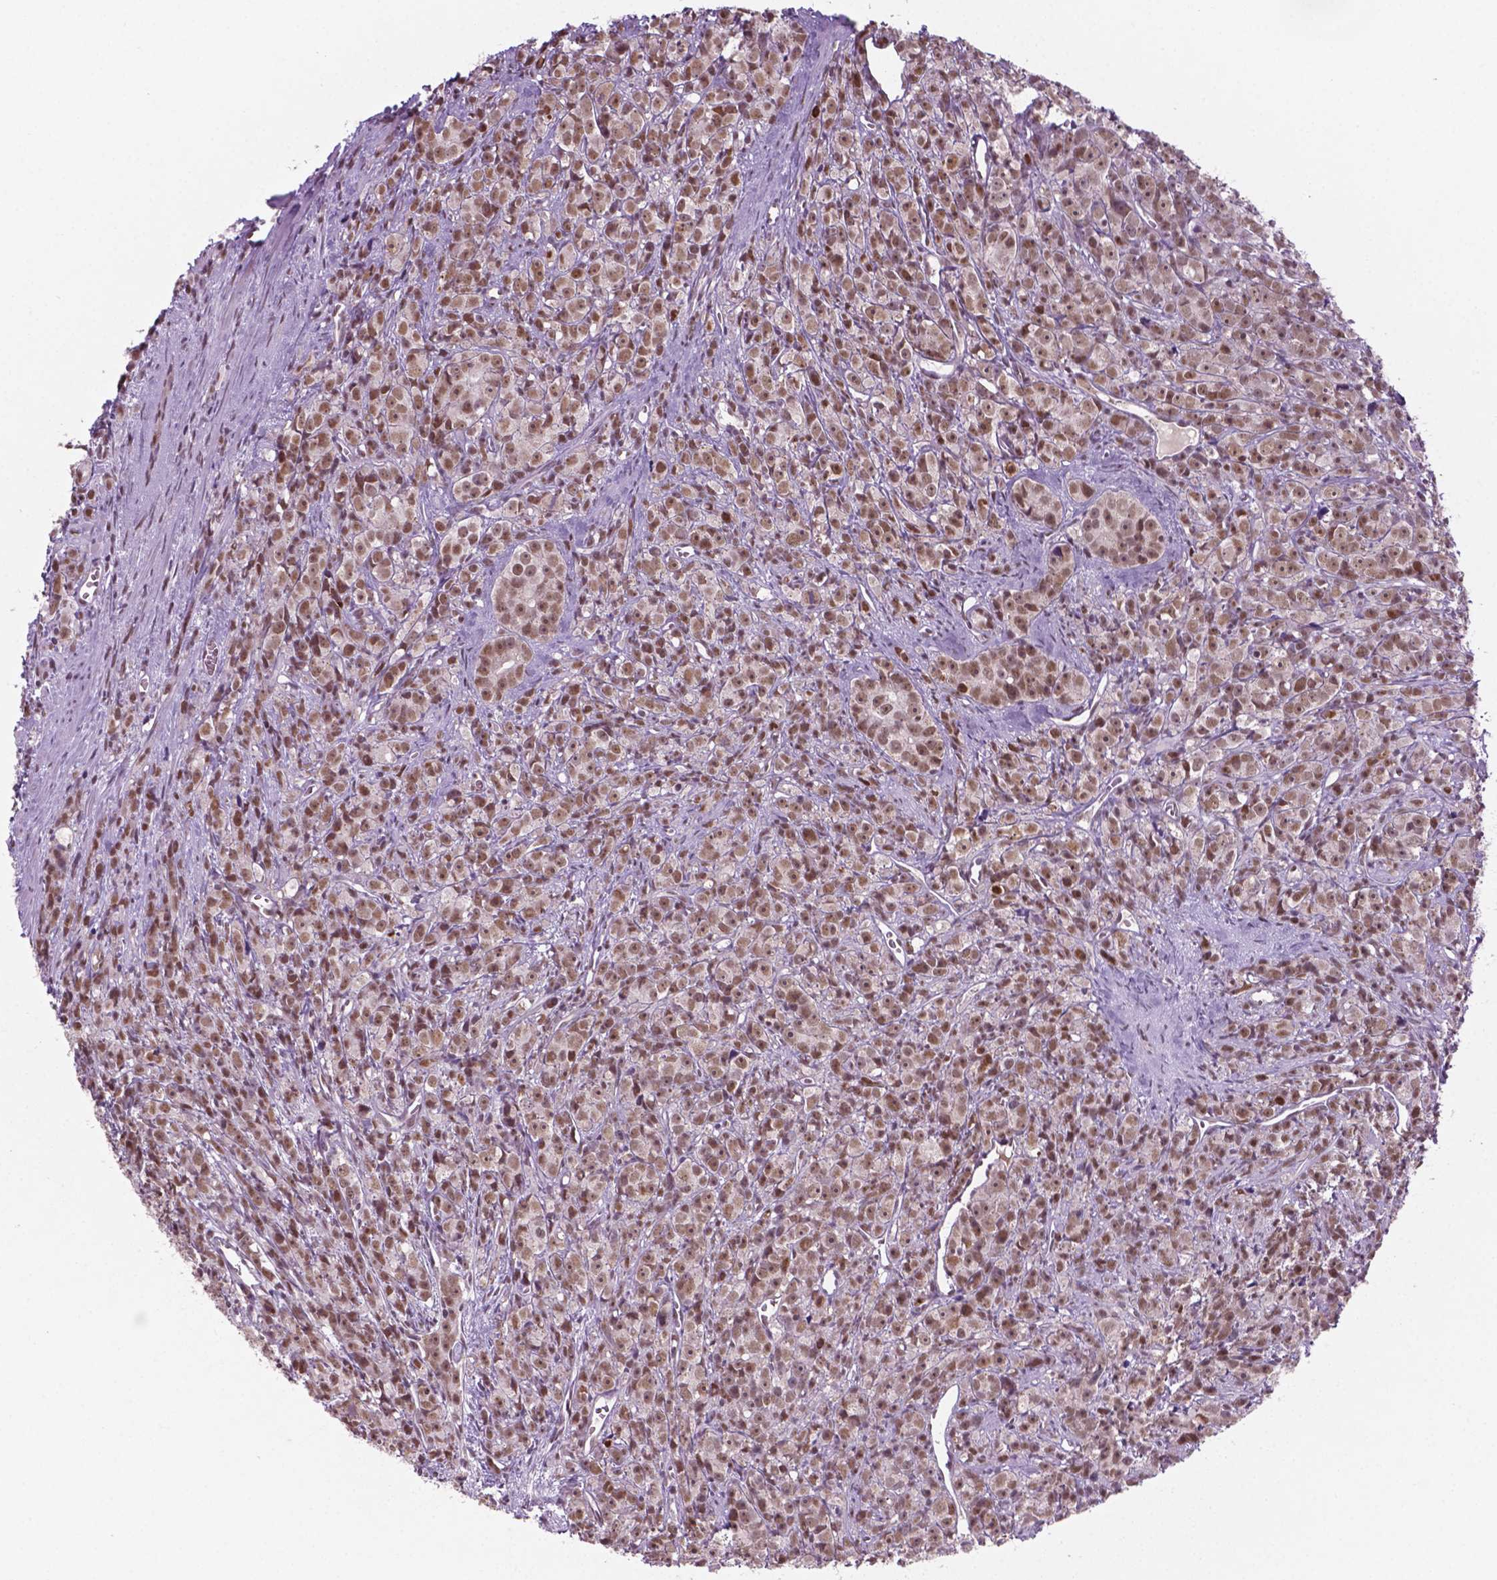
{"staining": {"intensity": "moderate", "quantity": ">75%", "location": "nuclear"}, "tissue": "prostate cancer", "cell_type": "Tumor cells", "image_type": "cancer", "snomed": [{"axis": "morphology", "description": "Adenocarcinoma, High grade"}, {"axis": "topography", "description": "Prostate"}], "caption": "There is medium levels of moderate nuclear positivity in tumor cells of prostate cancer, as demonstrated by immunohistochemical staining (brown color).", "gene": "PHAX", "patient": {"sex": "male", "age": 77}}